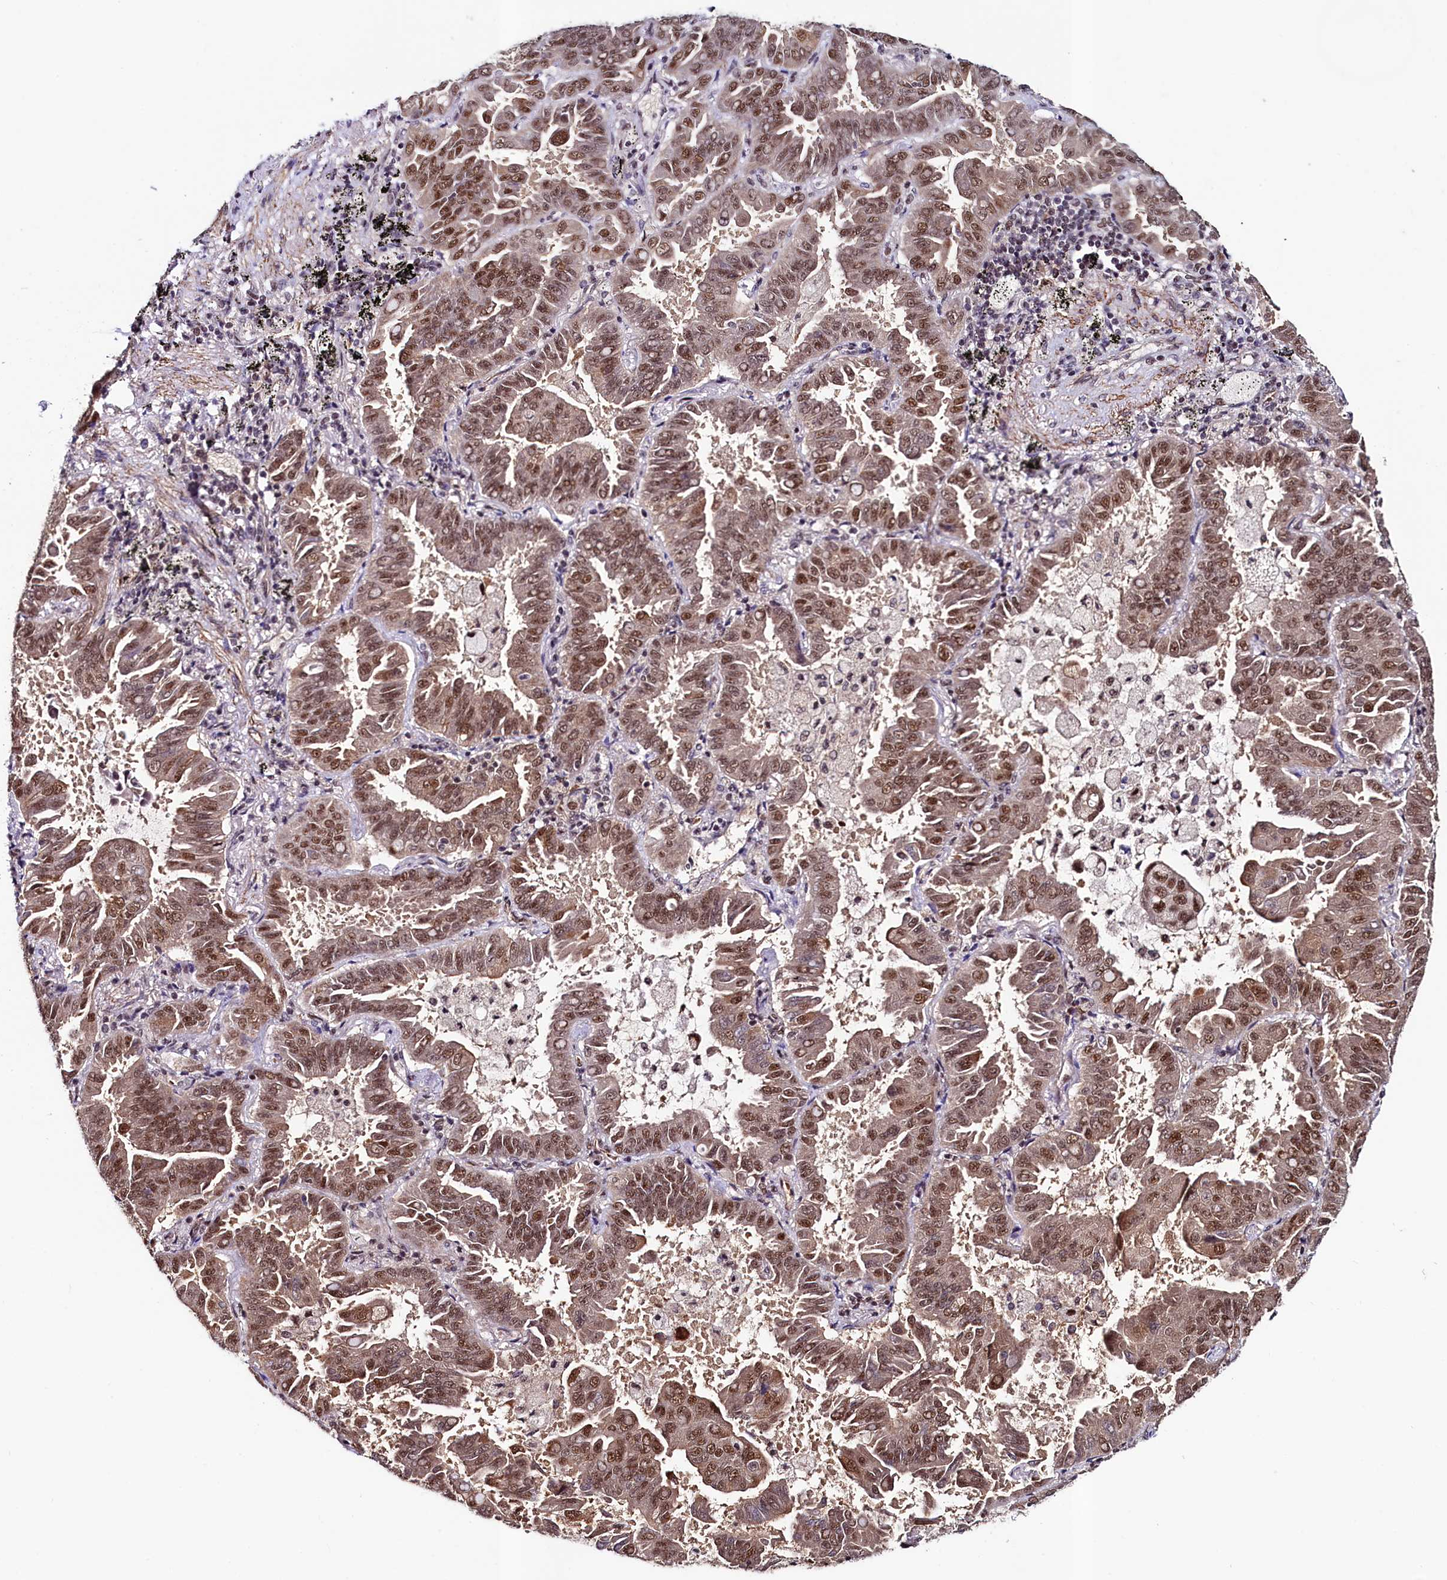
{"staining": {"intensity": "moderate", "quantity": ">75%", "location": "nuclear"}, "tissue": "lung cancer", "cell_type": "Tumor cells", "image_type": "cancer", "snomed": [{"axis": "morphology", "description": "Adenocarcinoma, NOS"}, {"axis": "topography", "description": "Lung"}], "caption": "Human lung cancer (adenocarcinoma) stained with a brown dye demonstrates moderate nuclear positive staining in approximately >75% of tumor cells.", "gene": "LEO1", "patient": {"sex": "male", "age": 64}}